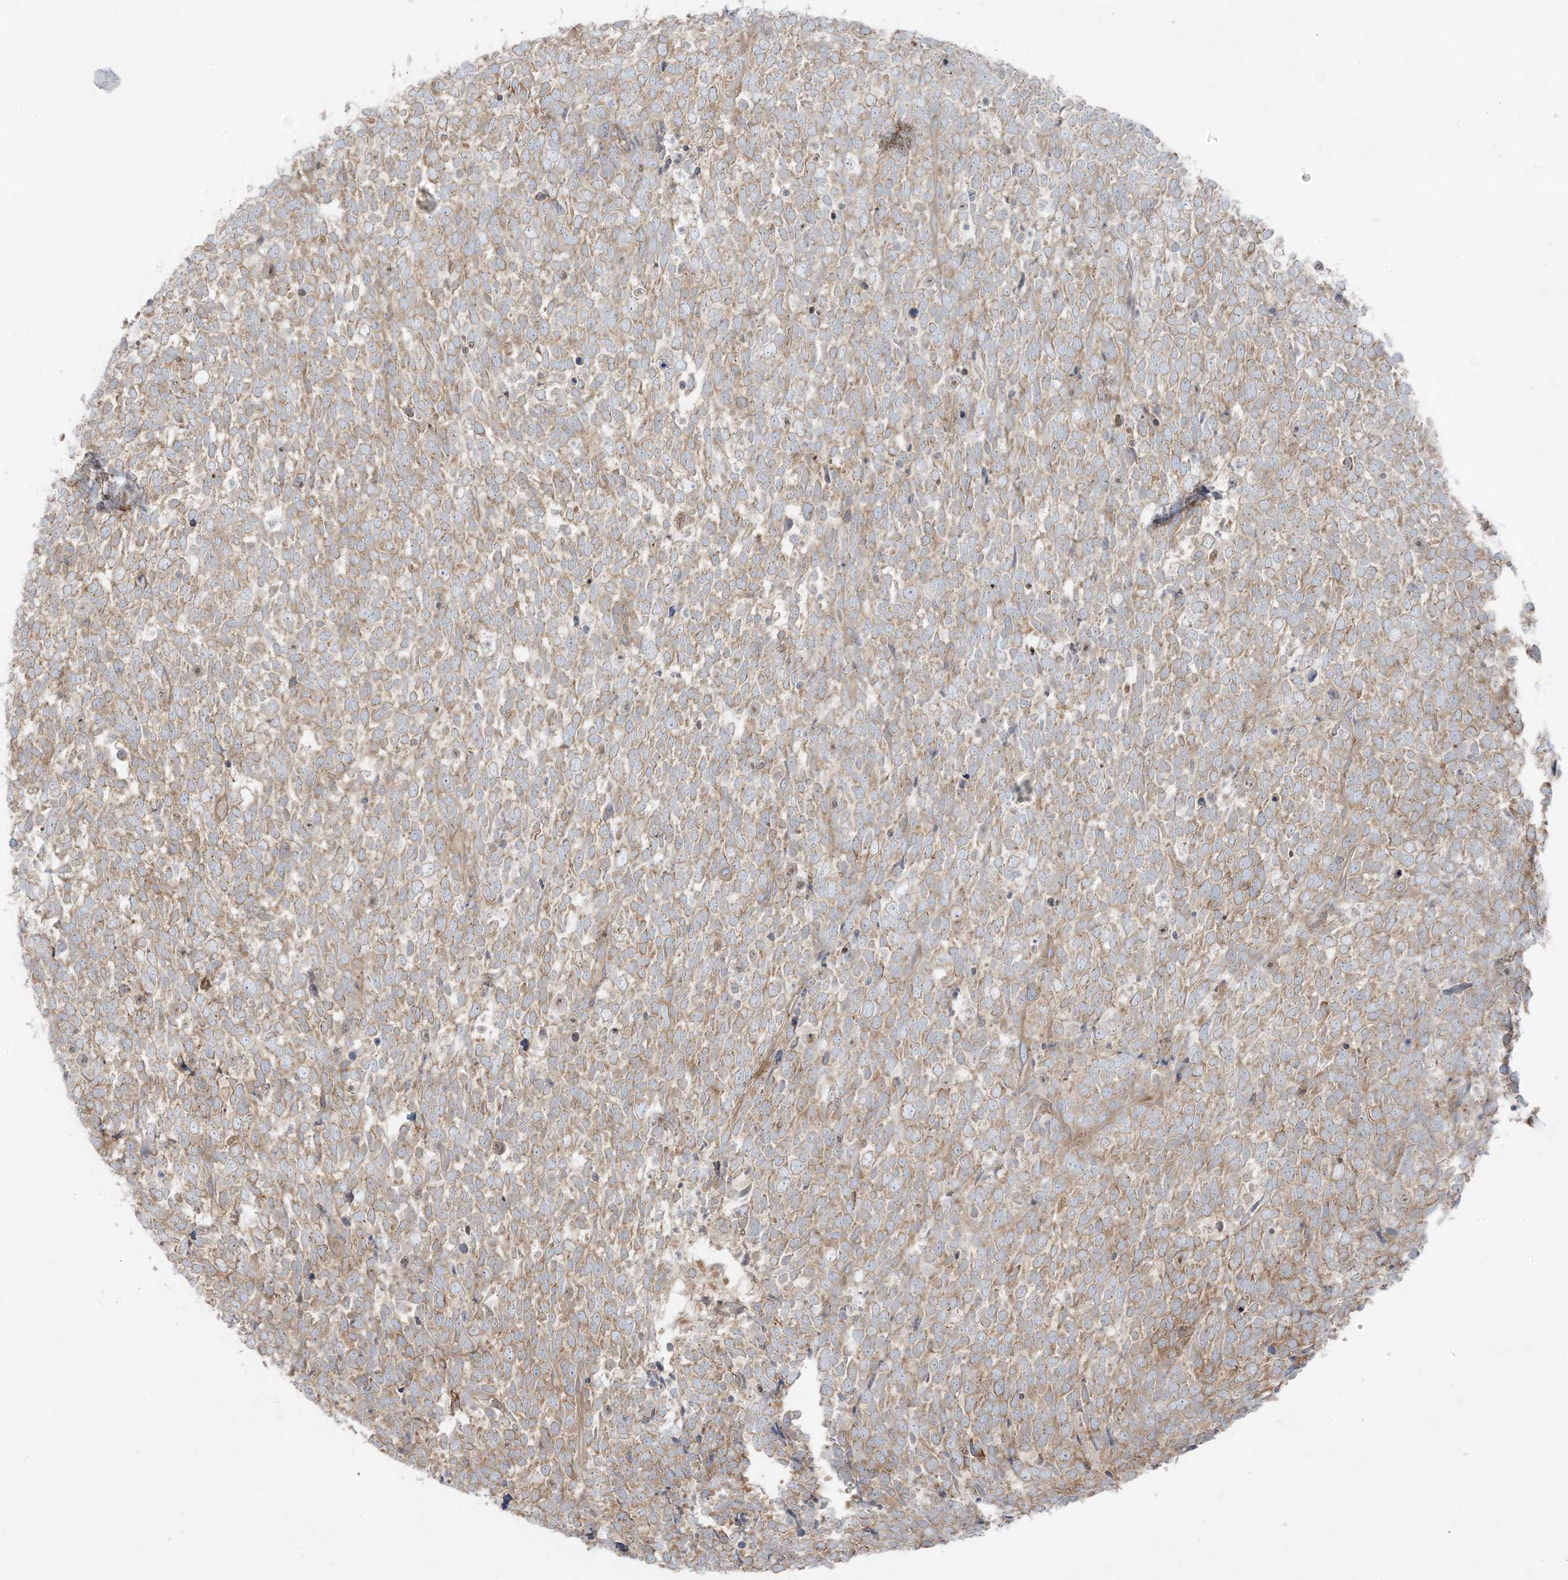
{"staining": {"intensity": "moderate", "quantity": ">75%", "location": "cytoplasmic/membranous"}, "tissue": "urothelial cancer", "cell_type": "Tumor cells", "image_type": "cancer", "snomed": [{"axis": "morphology", "description": "Urothelial carcinoma, High grade"}, {"axis": "topography", "description": "Urinary bladder"}], "caption": "This is a photomicrograph of immunohistochemistry (IHC) staining of urothelial cancer, which shows moderate positivity in the cytoplasmic/membranous of tumor cells.", "gene": "PIK3R4", "patient": {"sex": "female", "age": 82}}